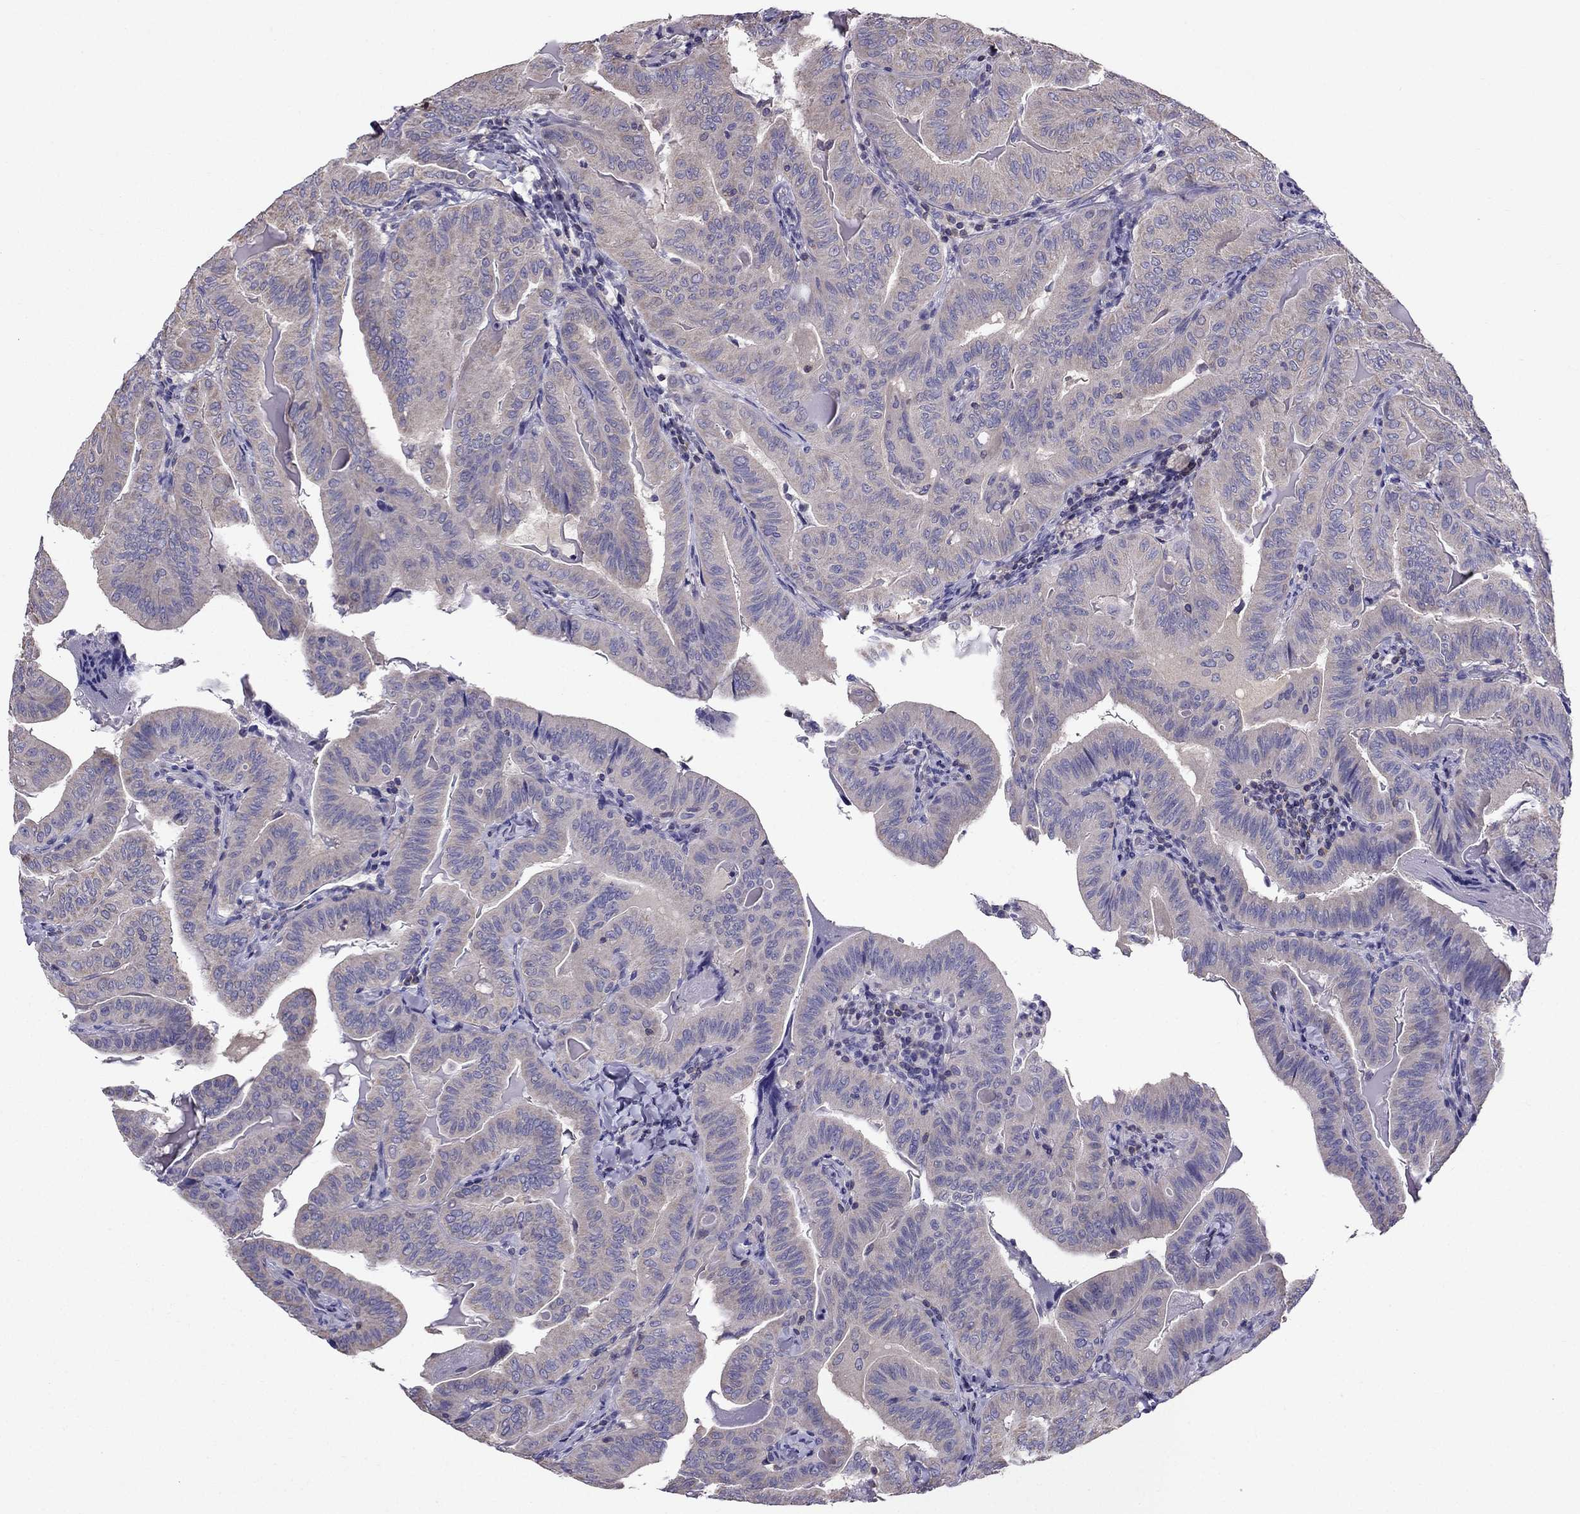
{"staining": {"intensity": "weak", "quantity": "<25%", "location": "cytoplasmic/membranous"}, "tissue": "thyroid cancer", "cell_type": "Tumor cells", "image_type": "cancer", "snomed": [{"axis": "morphology", "description": "Papillary adenocarcinoma, NOS"}, {"axis": "topography", "description": "Thyroid gland"}], "caption": "DAB (3,3'-diaminobenzidine) immunohistochemical staining of human thyroid cancer (papillary adenocarcinoma) shows no significant positivity in tumor cells.", "gene": "AAK1", "patient": {"sex": "female", "age": 68}}